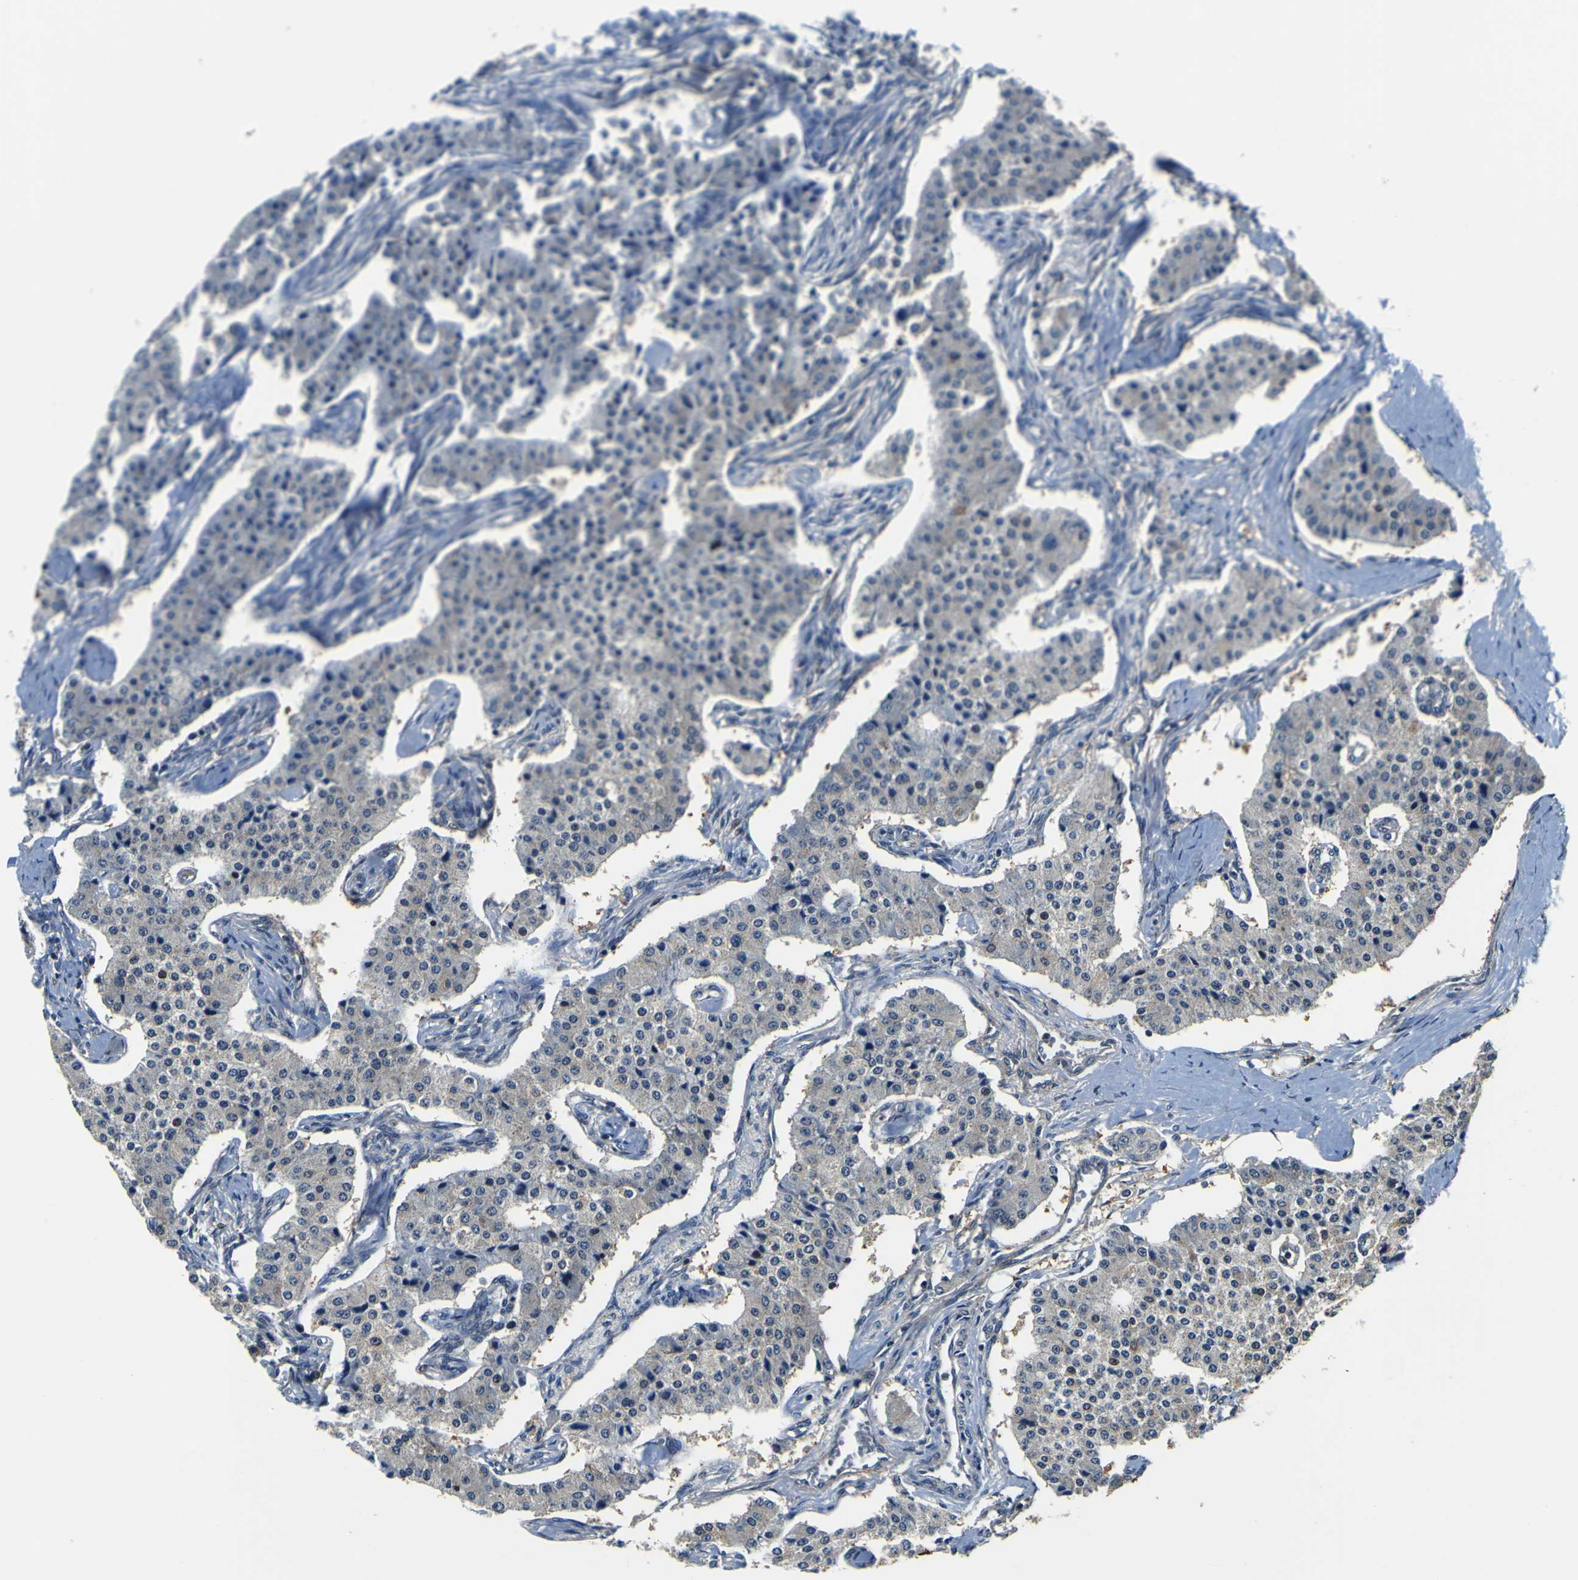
{"staining": {"intensity": "weak", "quantity": "25%-75%", "location": "cytoplasmic/membranous"}, "tissue": "carcinoid", "cell_type": "Tumor cells", "image_type": "cancer", "snomed": [{"axis": "morphology", "description": "Carcinoid, malignant, NOS"}, {"axis": "topography", "description": "Colon"}], "caption": "Protein staining of carcinoid (malignant) tissue reveals weak cytoplasmic/membranous staining in about 25%-75% of tumor cells. The protein of interest is shown in brown color, while the nuclei are stained blue.", "gene": "LRP4", "patient": {"sex": "female", "age": 52}}